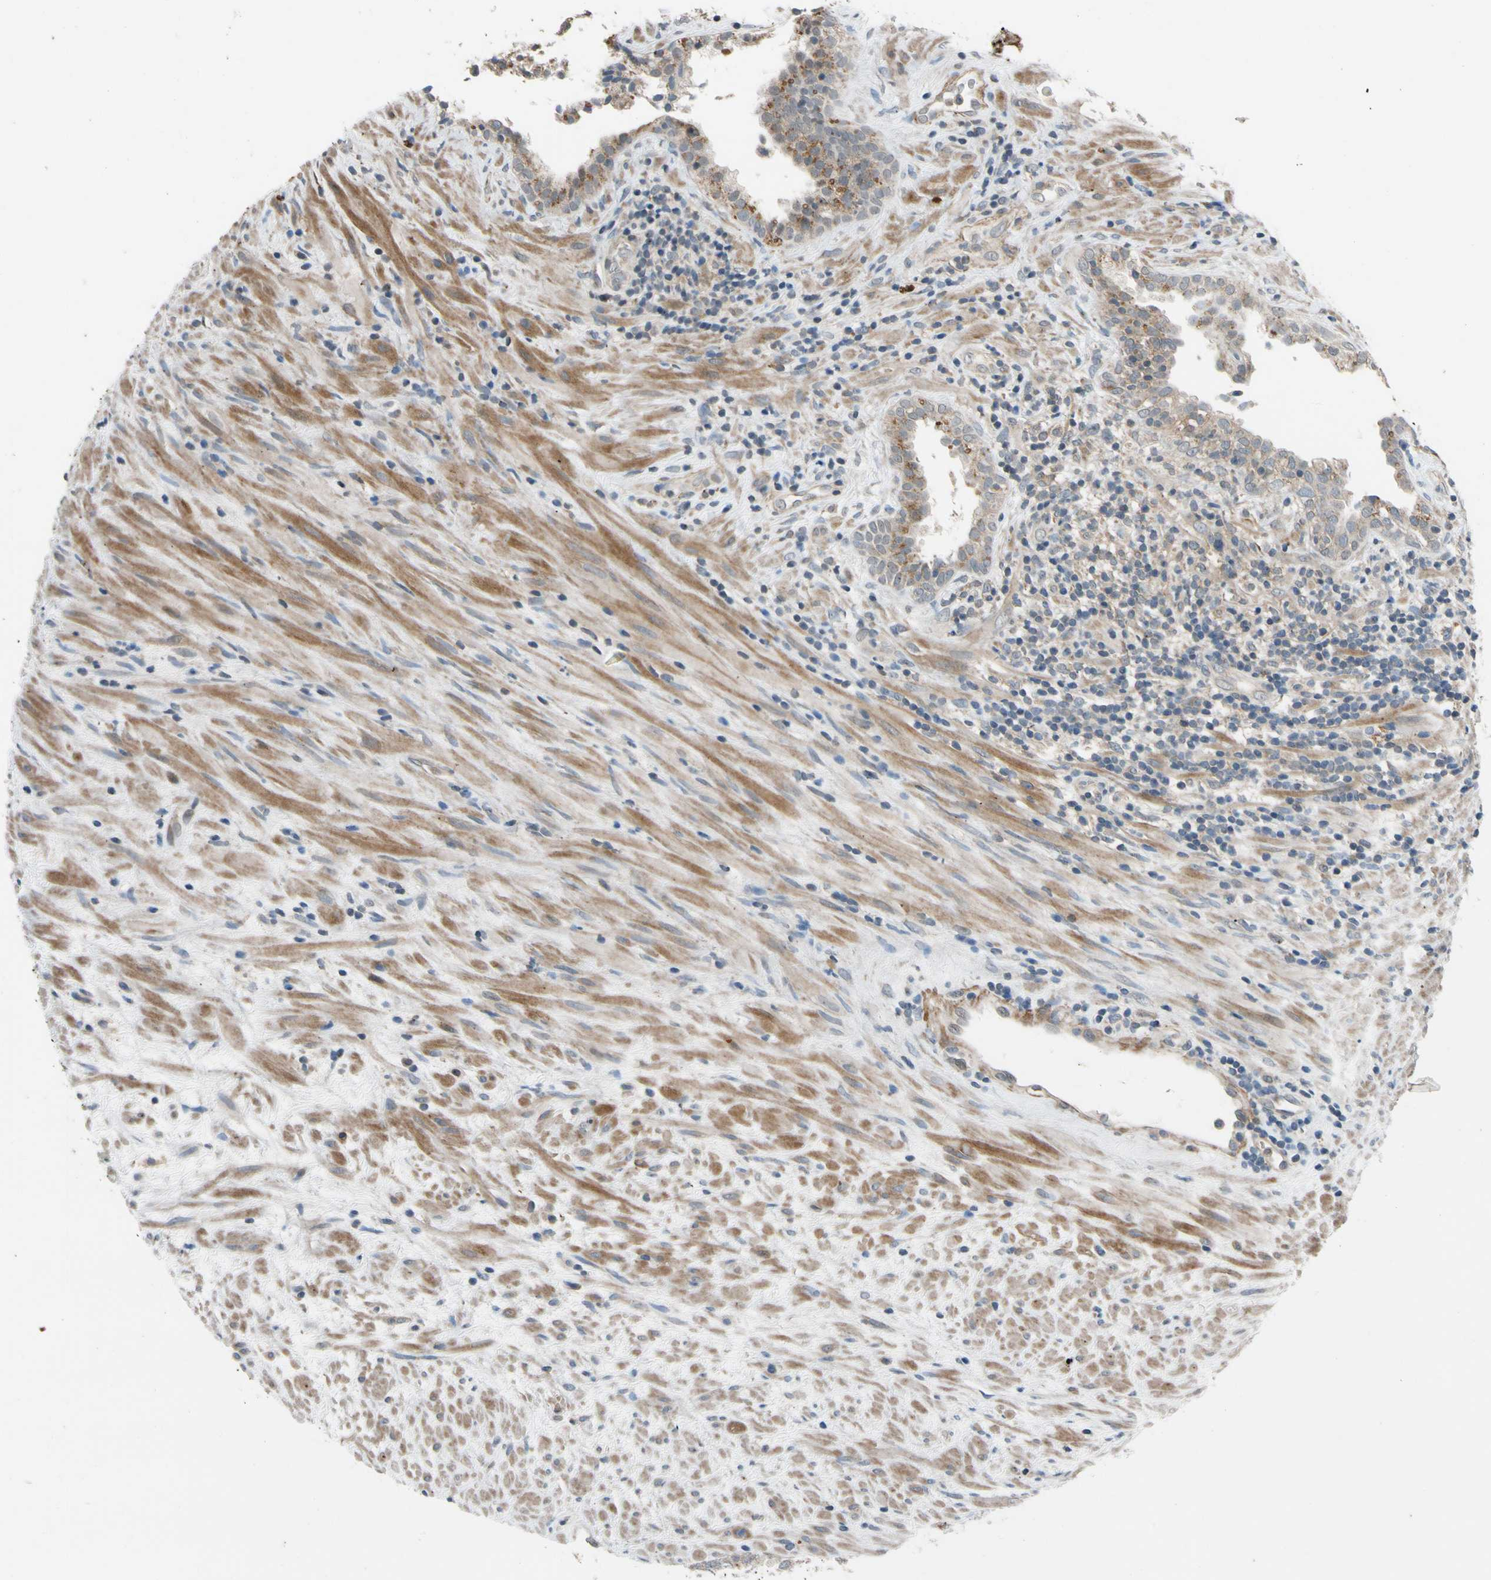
{"staining": {"intensity": "moderate", "quantity": ">75%", "location": "cytoplasmic/membranous"}, "tissue": "prostate", "cell_type": "Glandular cells", "image_type": "normal", "snomed": [{"axis": "morphology", "description": "Normal tissue, NOS"}, {"axis": "topography", "description": "Prostate"}], "caption": "DAB (3,3'-diaminobenzidine) immunohistochemical staining of benign prostate shows moderate cytoplasmic/membranous protein expression in about >75% of glandular cells.", "gene": "MST1R", "patient": {"sex": "male", "age": 76}}